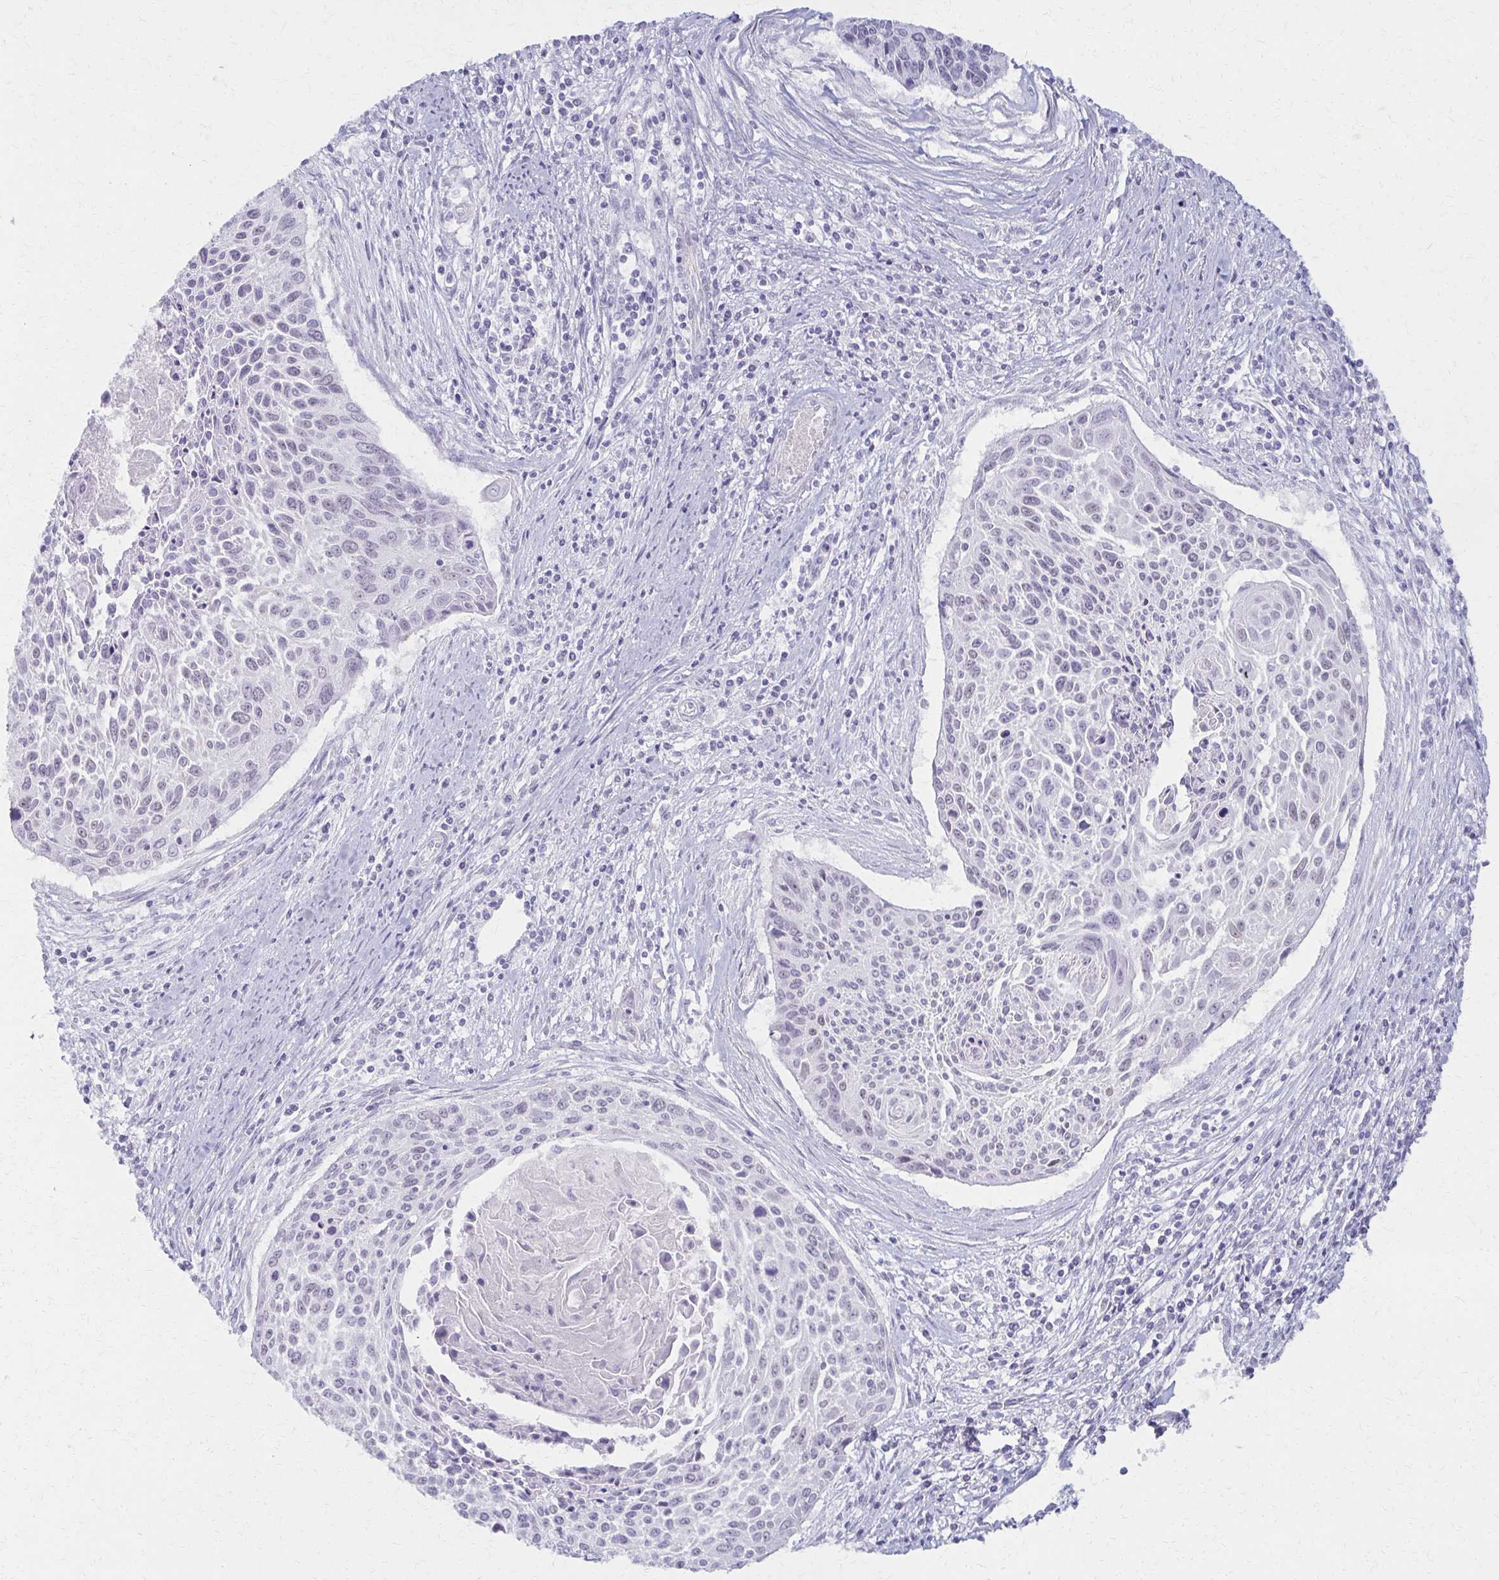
{"staining": {"intensity": "negative", "quantity": "none", "location": "none"}, "tissue": "cervical cancer", "cell_type": "Tumor cells", "image_type": "cancer", "snomed": [{"axis": "morphology", "description": "Squamous cell carcinoma, NOS"}, {"axis": "topography", "description": "Cervix"}], "caption": "An immunohistochemistry (IHC) photomicrograph of cervical cancer (squamous cell carcinoma) is shown. There is no staining in tumor cells of cervical cancer (squamous cell carcinoma).", "gene": "MORC4", "patient": {"sex": "female", "age": 55}}